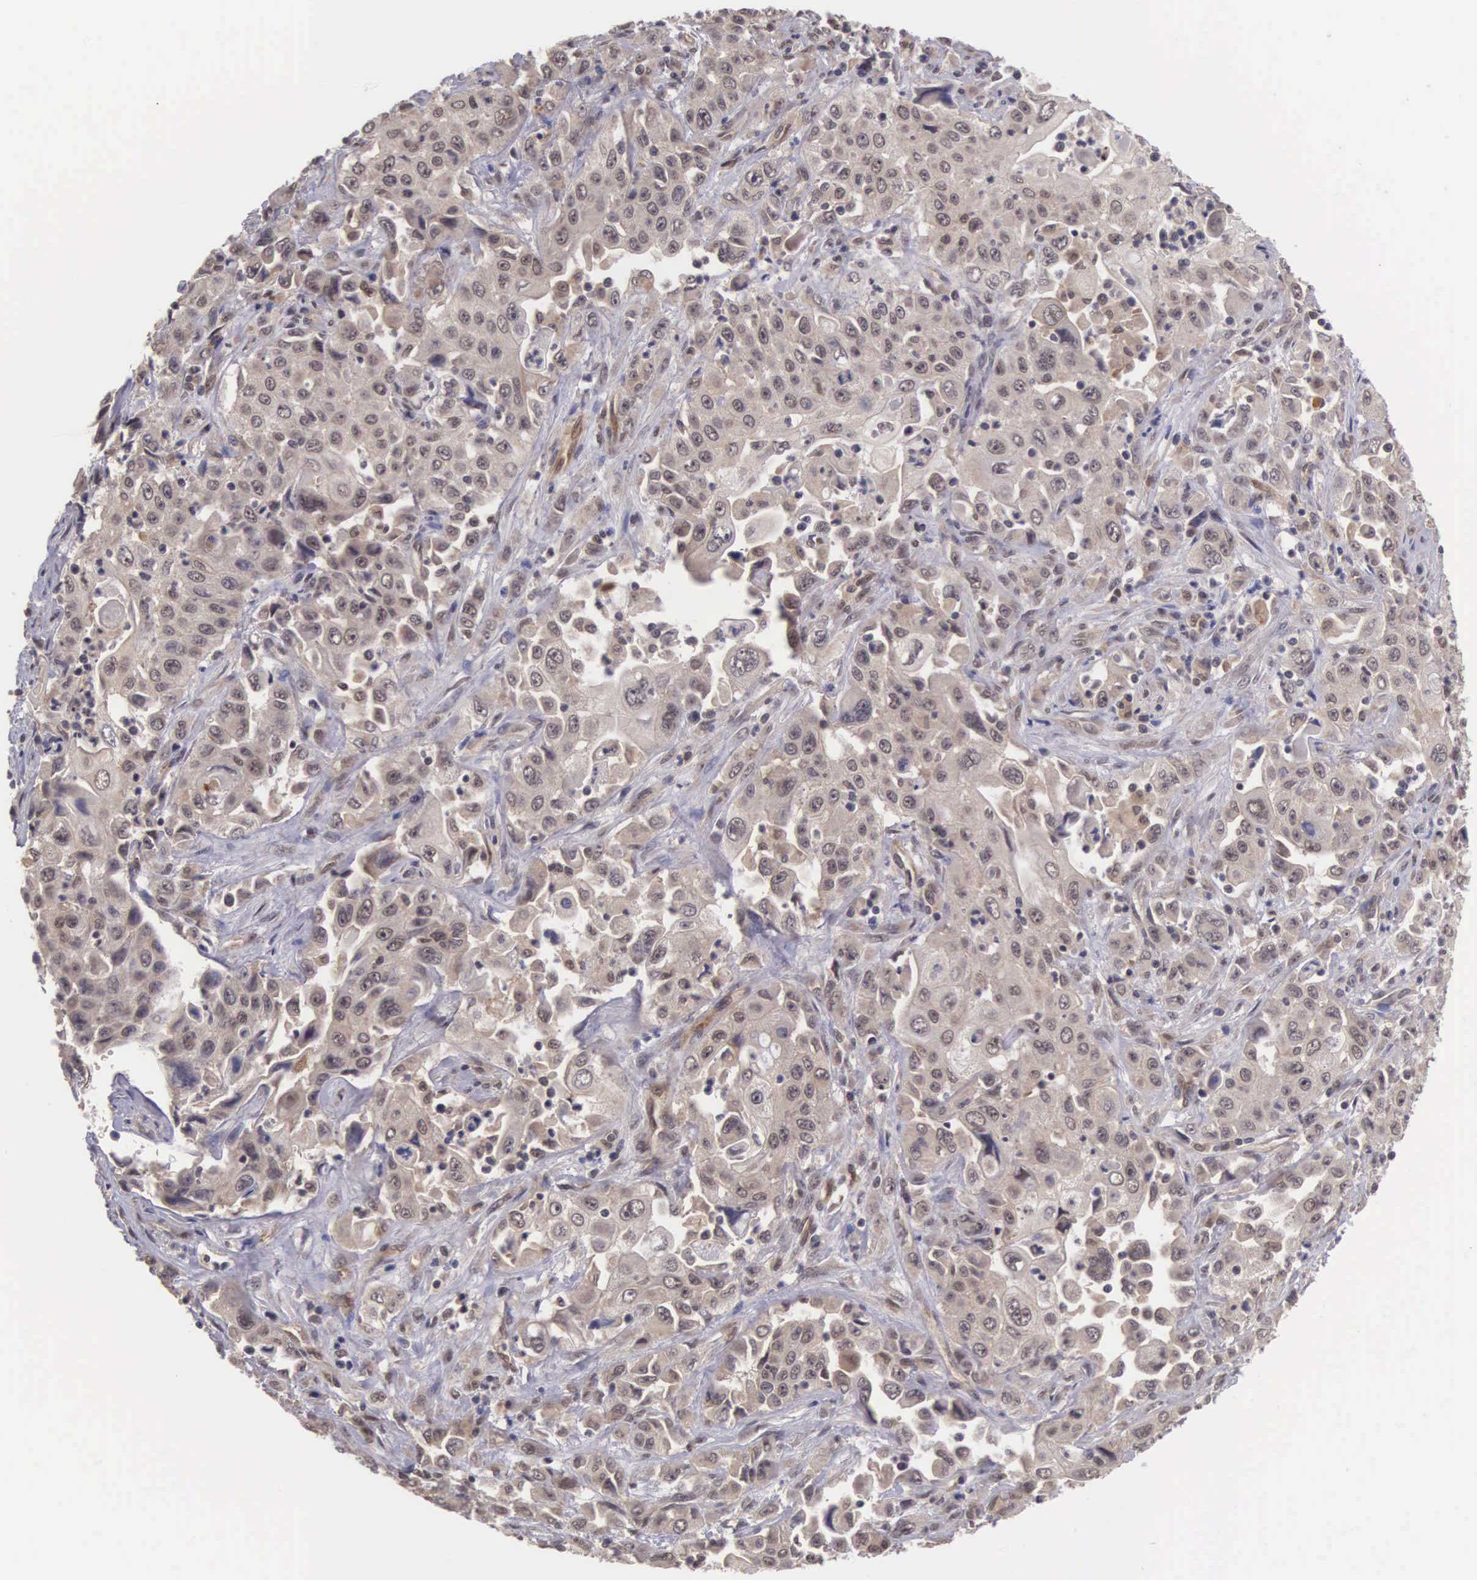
{"staining": {"intensity": "weak", "quantity": ">75%", "location": "cytoplasmic/membranous"}, "tissue": "pancreatic cancer", "cell_type": "Tumor cells", "image_type": "cancer", "snomed": [{"axis": "morphology", "description": "Adenocarcinoma, NOS"}, {"axis": "topography", "description": "Pancreas"}], "caption": "Pancreatic cancer tissue reveals weak cytoplasmic/membranous staining in about >75% of tumor cells, visualized by immunohistochemistry. Nuclei are stained in blue.", "gene": "VASH1", "patient": {"sex": "male", "age": 70}}